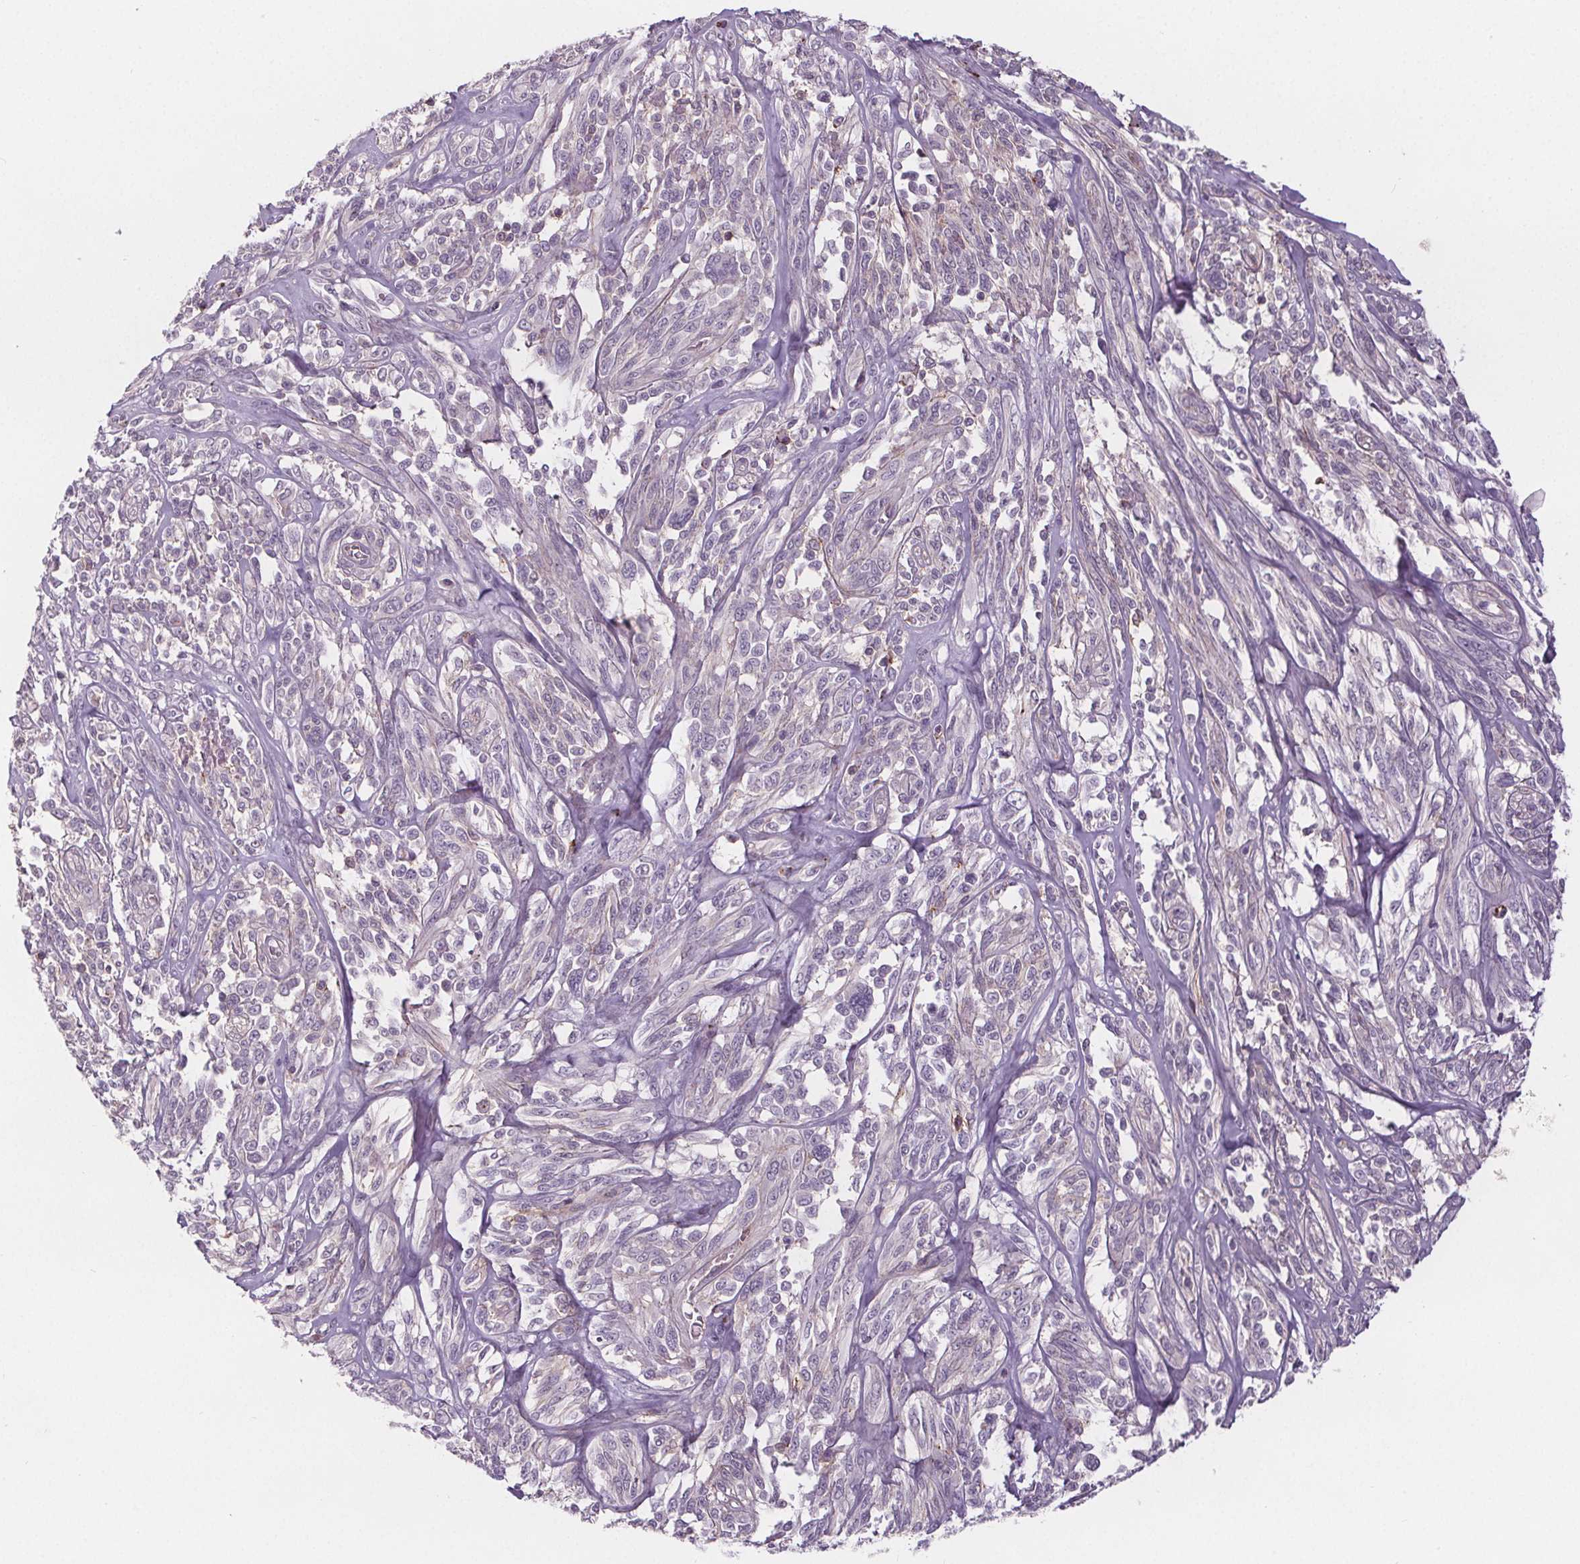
{"staining": {"intensity": "negative", "quantity": "none", "location": "none"}, "tissue": "melanoma", "cell_type": "Tumor cells", "image_type": "cancer", "snomed": [{"axis": "morphology", "description": "Malignant melanoma, NOS"}, {"axis": "topography", "description": "Skin"}], "caption": "Image shows no significant protein staining in tumor cells of melanoma.", "gene": "ATP1A1", "patient": {"sex": "female", "age": 91}}